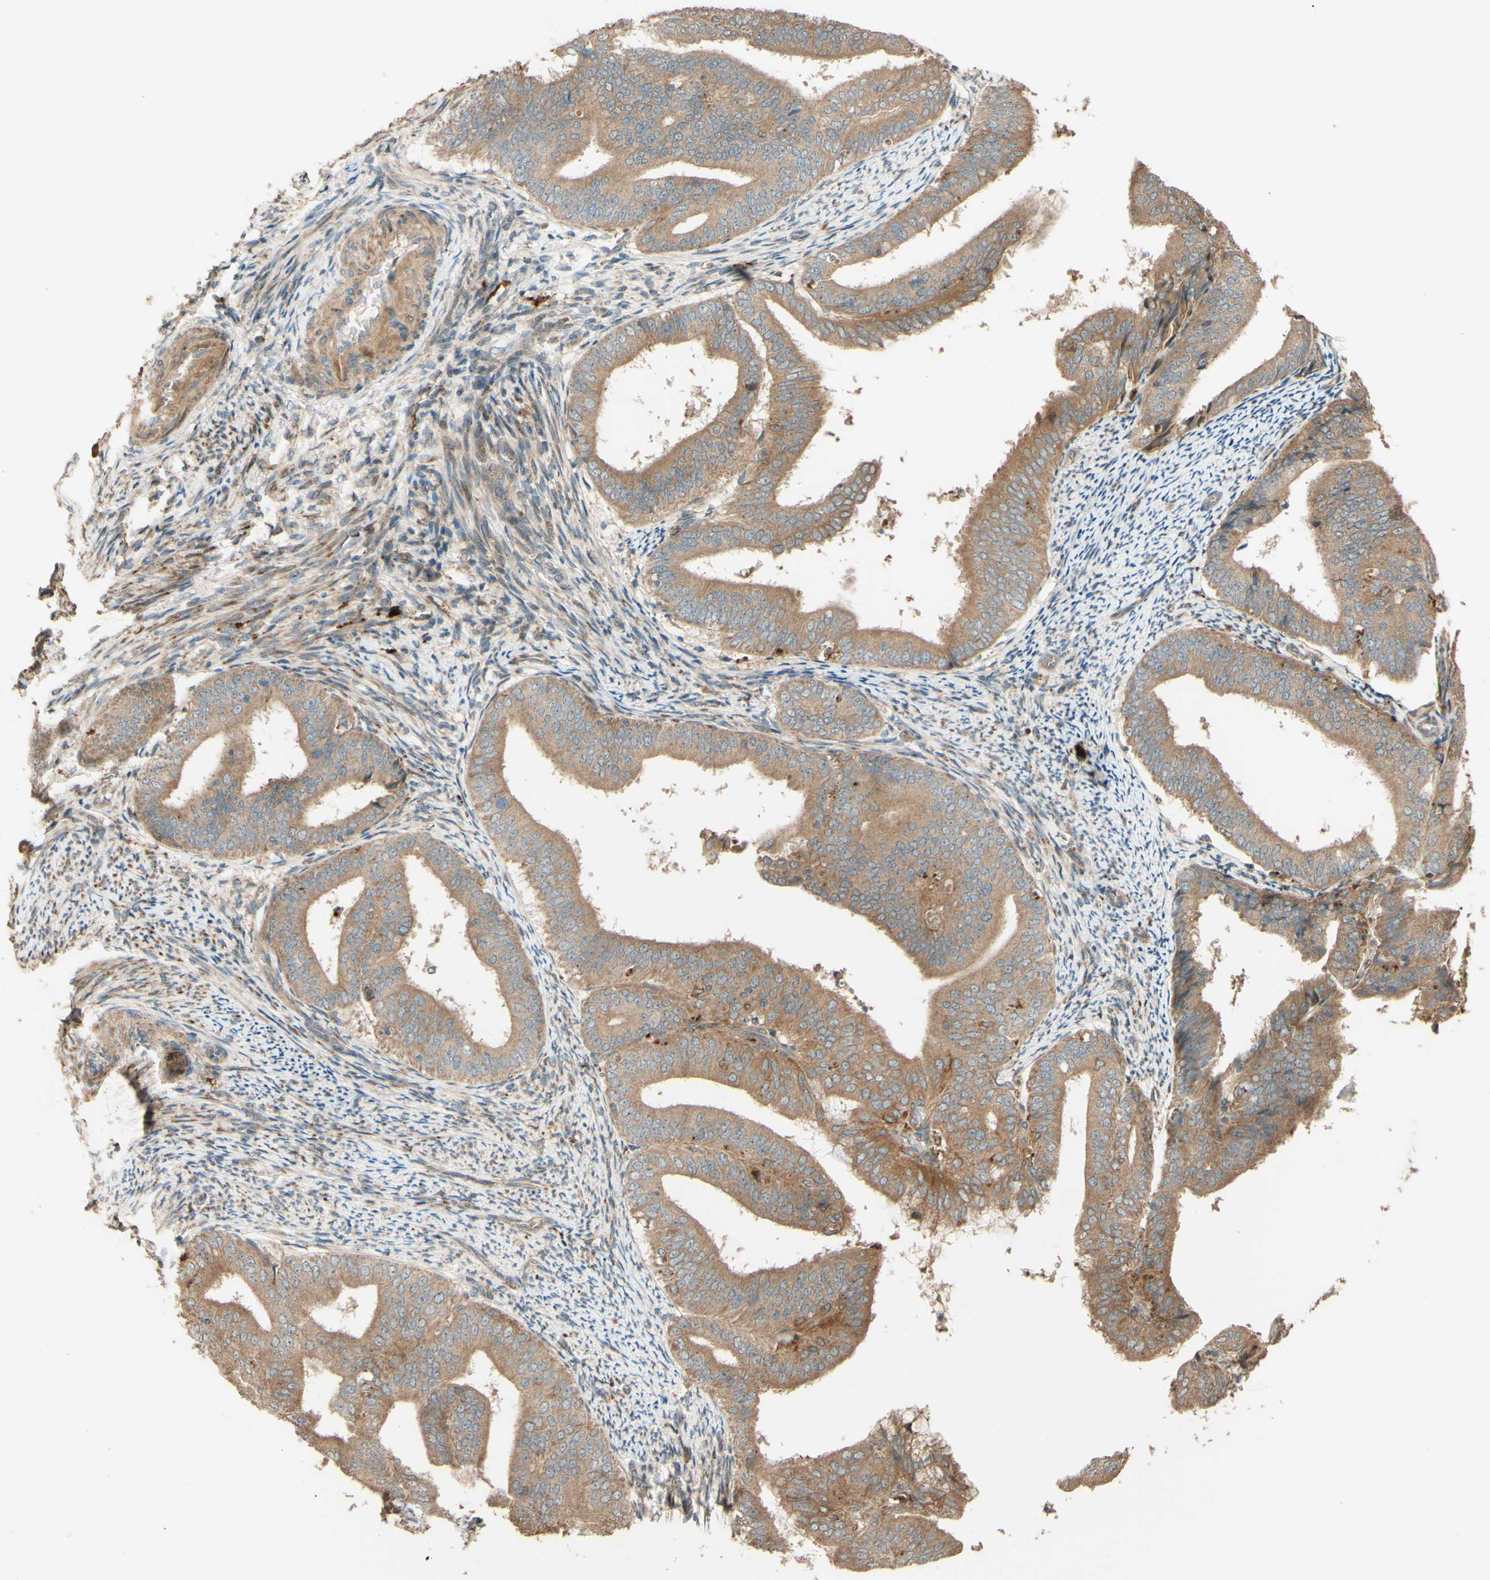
{"staining": {"intensity": "weak", "quantity": ">75%", "location": "cytoplasmic/membranous"}, "tissue": "endometrial cancer", "cell_type": "Tumor cells", "image_type": "cancer", "snomed": [{"axis": "morphology", "description": "Adenocarcinoma, NOS"}, {"axis": "topography", "description": "Endometrium"}], "caption": "Protein staining of endometrial cancer tissue shows weak cytoplasmic/membranous staining in approximately >75% of tumor cells.", "gene": "RNF19A", "patient": {"sex": "female", "age": 63}}